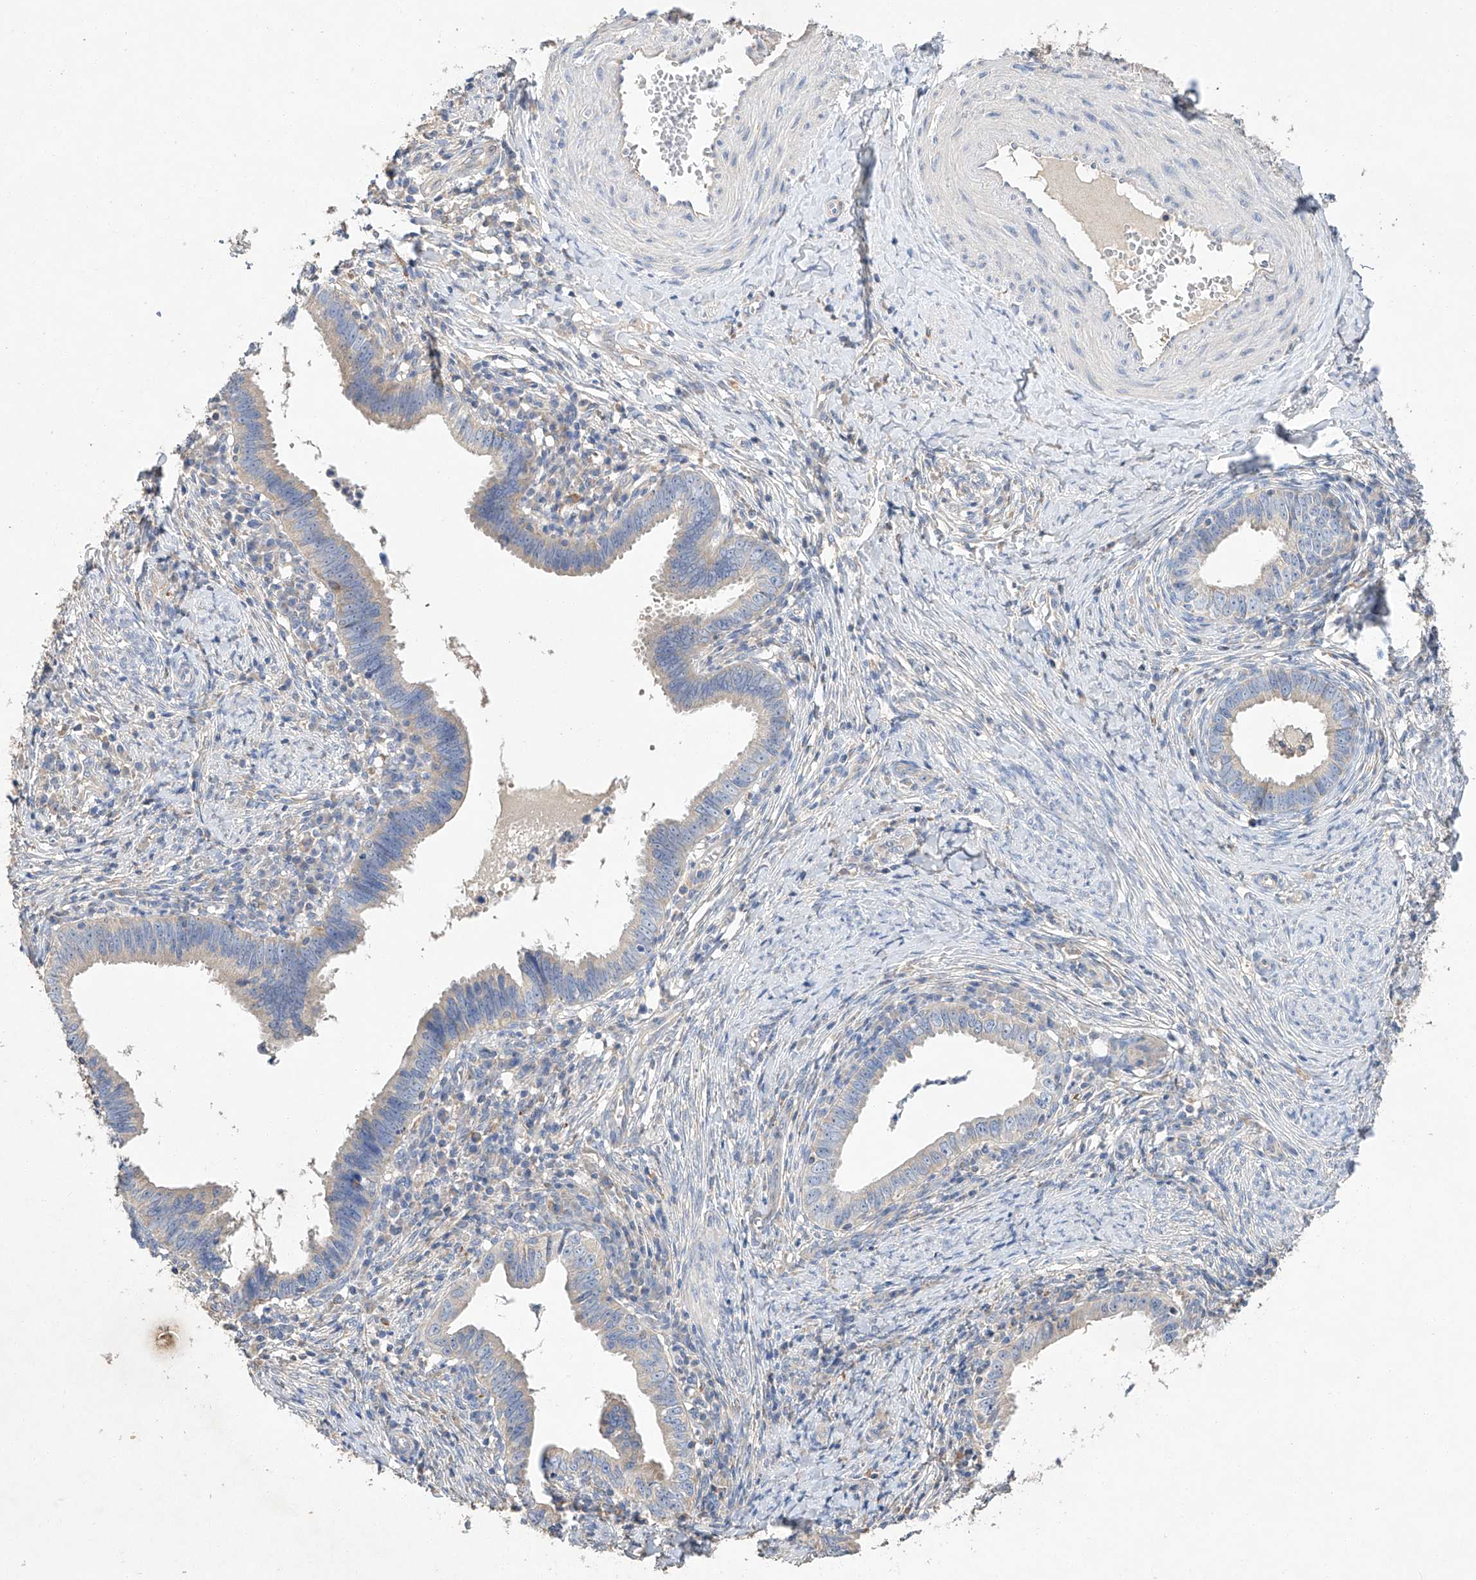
{"staining": {"intensity": "negative", "quantity": "none", "location": "none"}, "tissue": "cervical cancer", "cell_type": "Tumor cells", "image_type": "cancer", "snomed": [{"axis": "morphology", "description": "Adenocarcinoma, NOS"}, {"axis": "topography", "description": "Cervix"}], "caption": "Immunohistochemical staining of cervical cancer shows no significant staining in tumor cells.", "gene": "AMD1", "patient": {"sex": "female", "age": 36}}